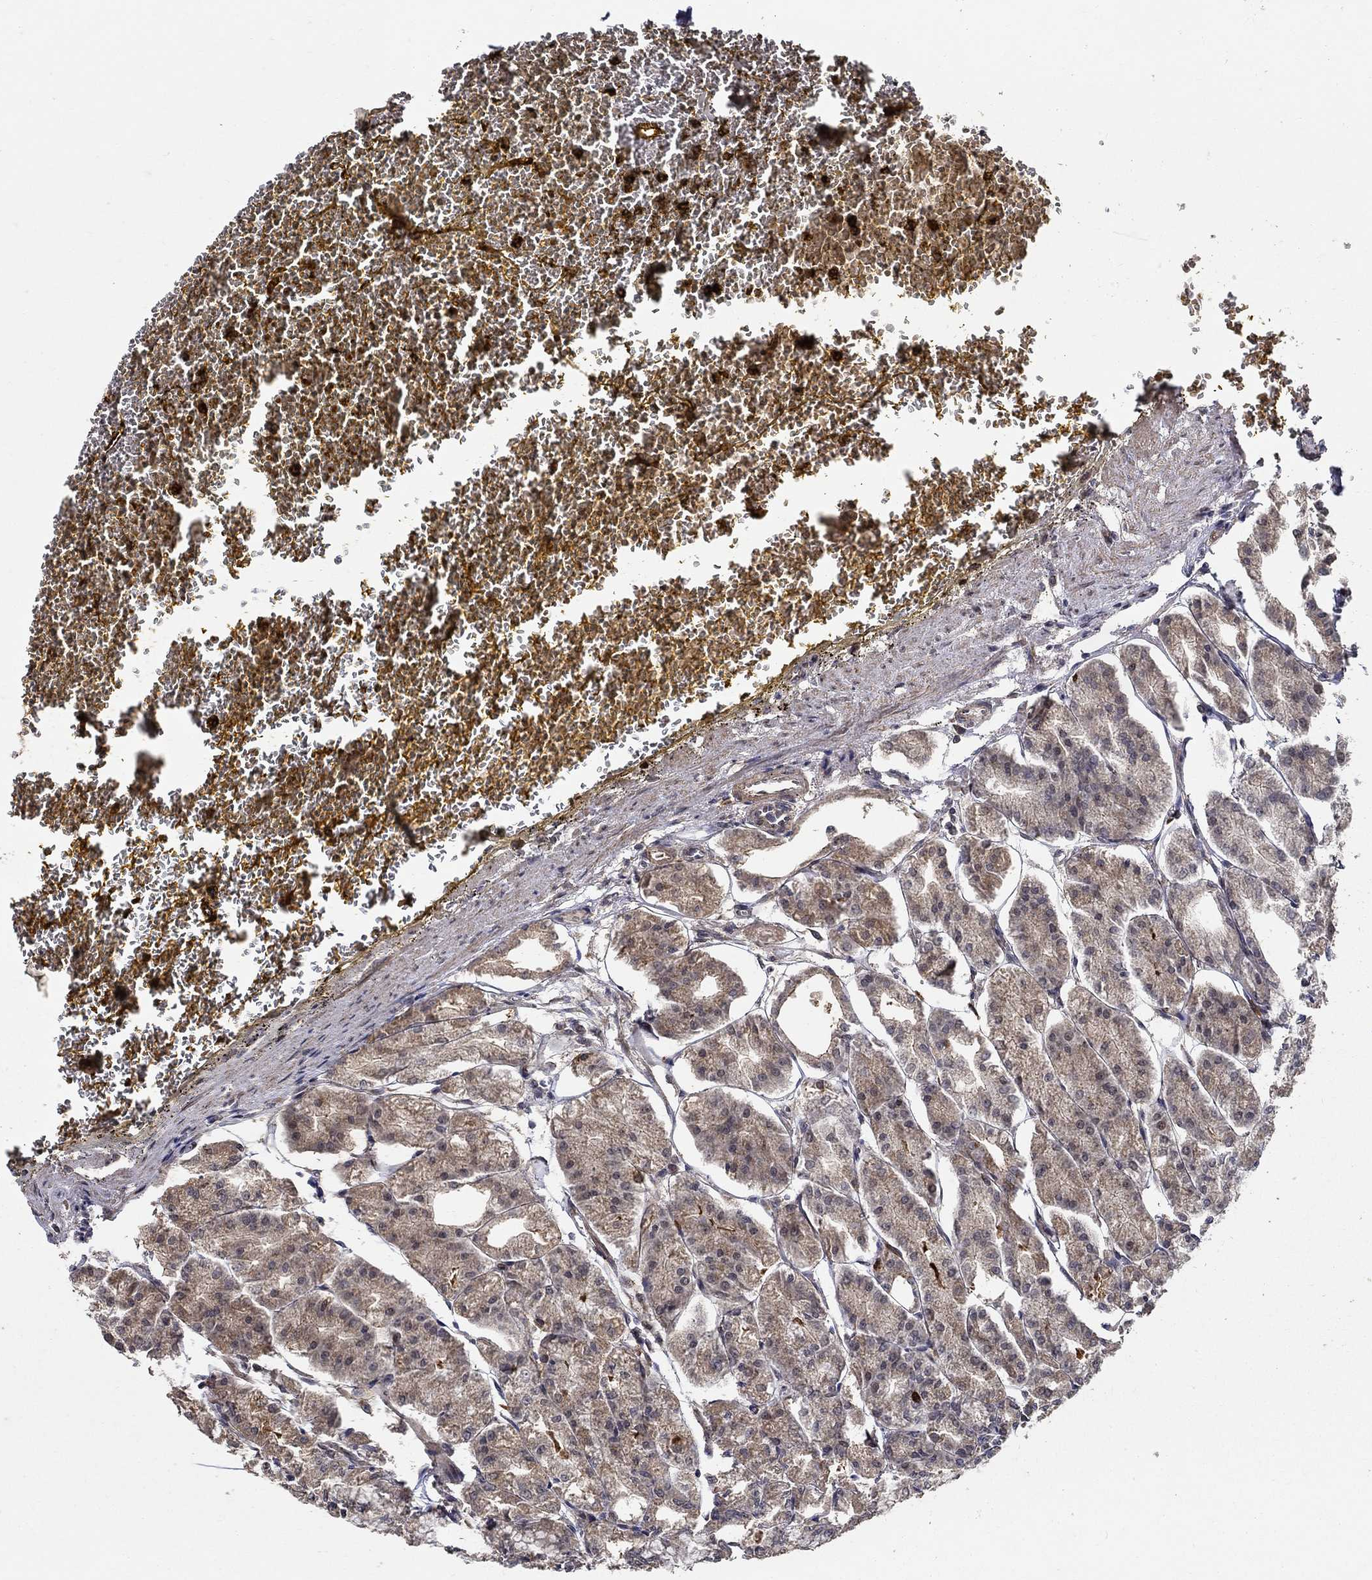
{"staining": {"intensity": "strong", "quantity": "<25%", "location": "cytoplasmic/membranous"}, "tissue": "stomach", "cell_type": "Glandular cells", "image_type": "normal", "snomed": [{"axis": "morphology", "description": "Normal tissue, NOS"}, {"axis": "topography", "description": "Stomach, lower"}], "caption": "There is medium levels of strong cytoplasmic/membranous staining in glandular cells of normal stomach, as demonstrated by immunohistochemical staining (brown color).", "gene": "ZNF594", "patient": {"sex": "male", "age": 71}}